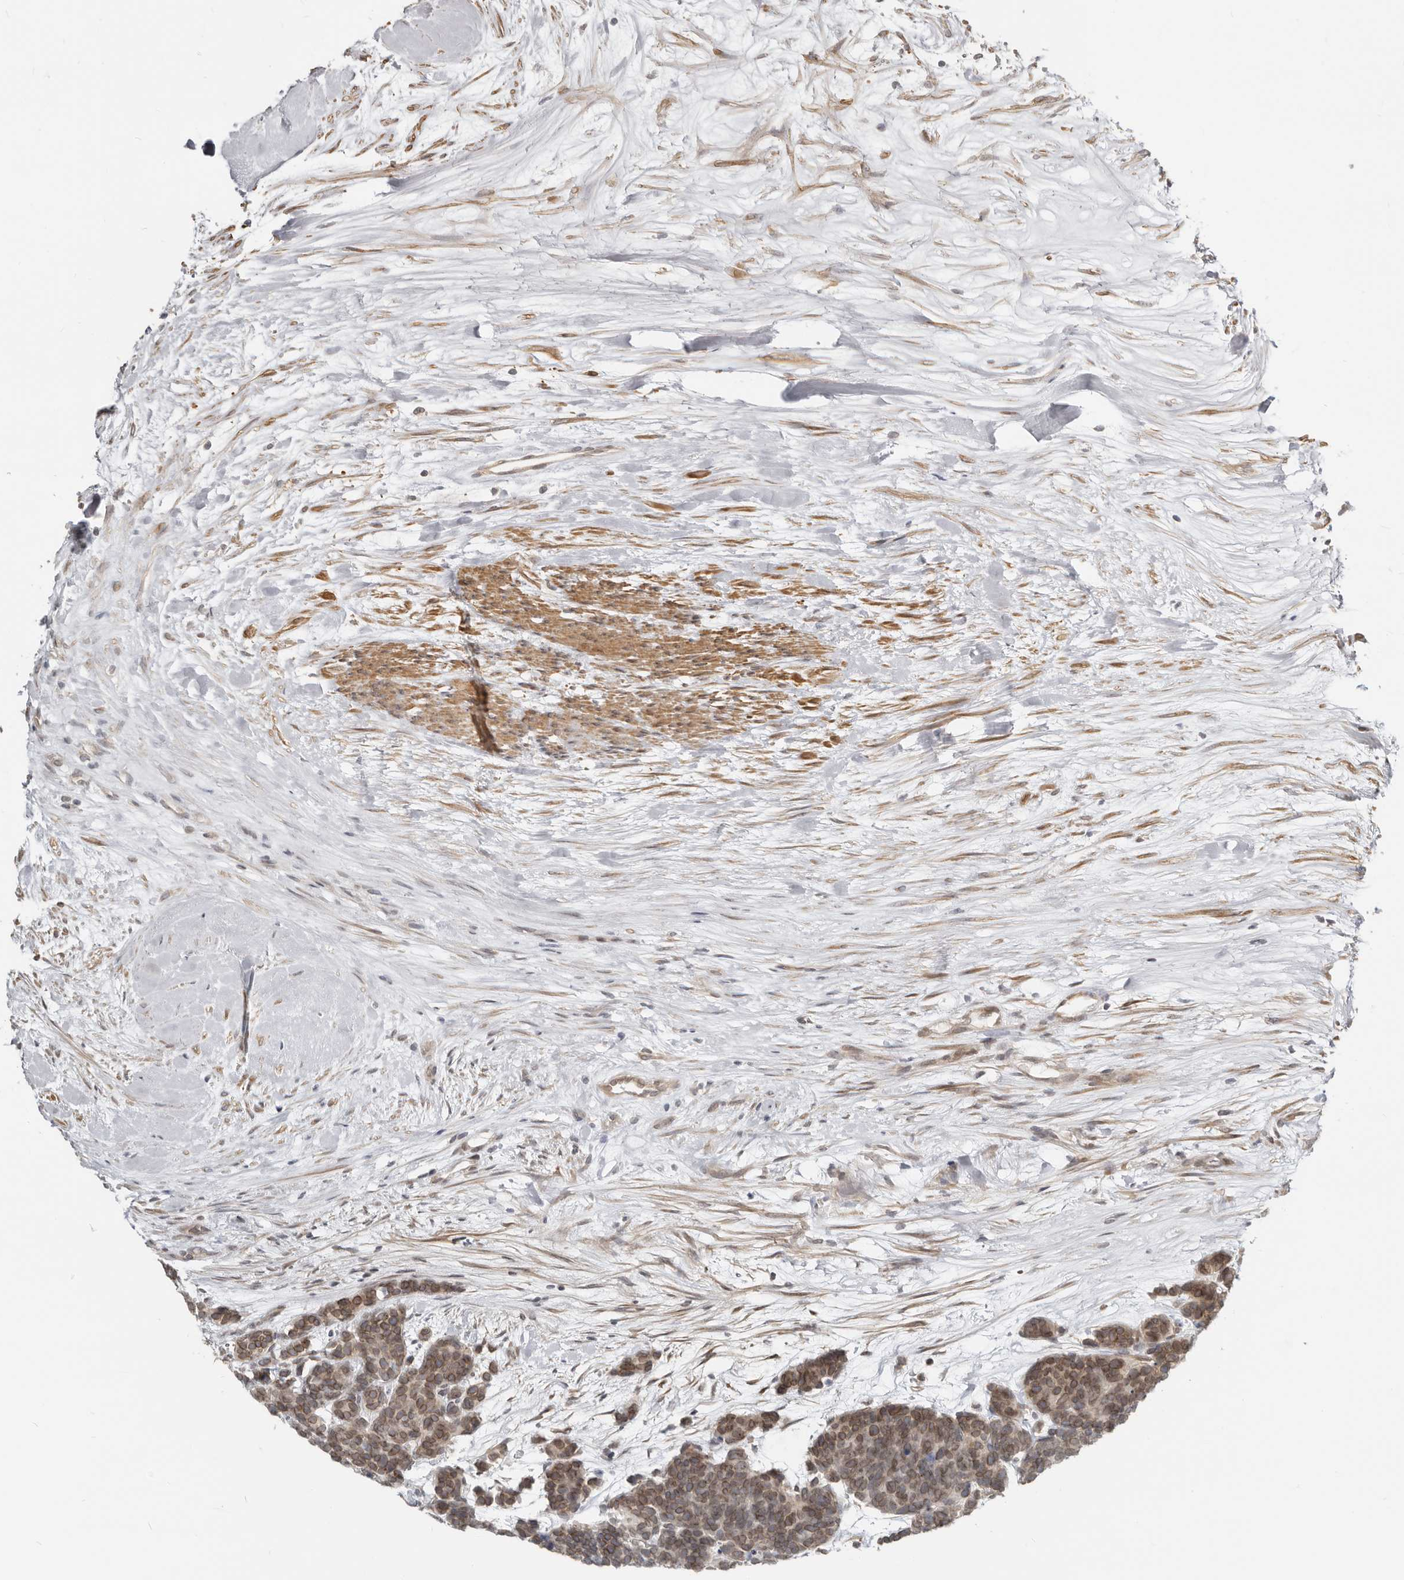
{"staining": {"intensity": "moderate", "quantity": ">75%", "location": "cytoplasmic/membranous,nuclear"}, "tissue": "carcinoid", "cell_type": "Tumor cells", "image_type": "cancer", "snomed": [{"axis": "morphology", "description": "Carcinoma, NOS"}, {"axis": "morphology", "description": "Carcinoid, malignant, NOS"}, {"axis": "topography", "description": "Urinary bladder"}], "caption": "Protein staining shows moderate cytoplasmic/membranous and nuclear expression in approximately >75% of tumor cells in carcinoid. (DAB IHC, brown staining for protein, blue staining for nuclei).", "gene": "NUP153", "patient": {"sex": "male", "age": 57}}